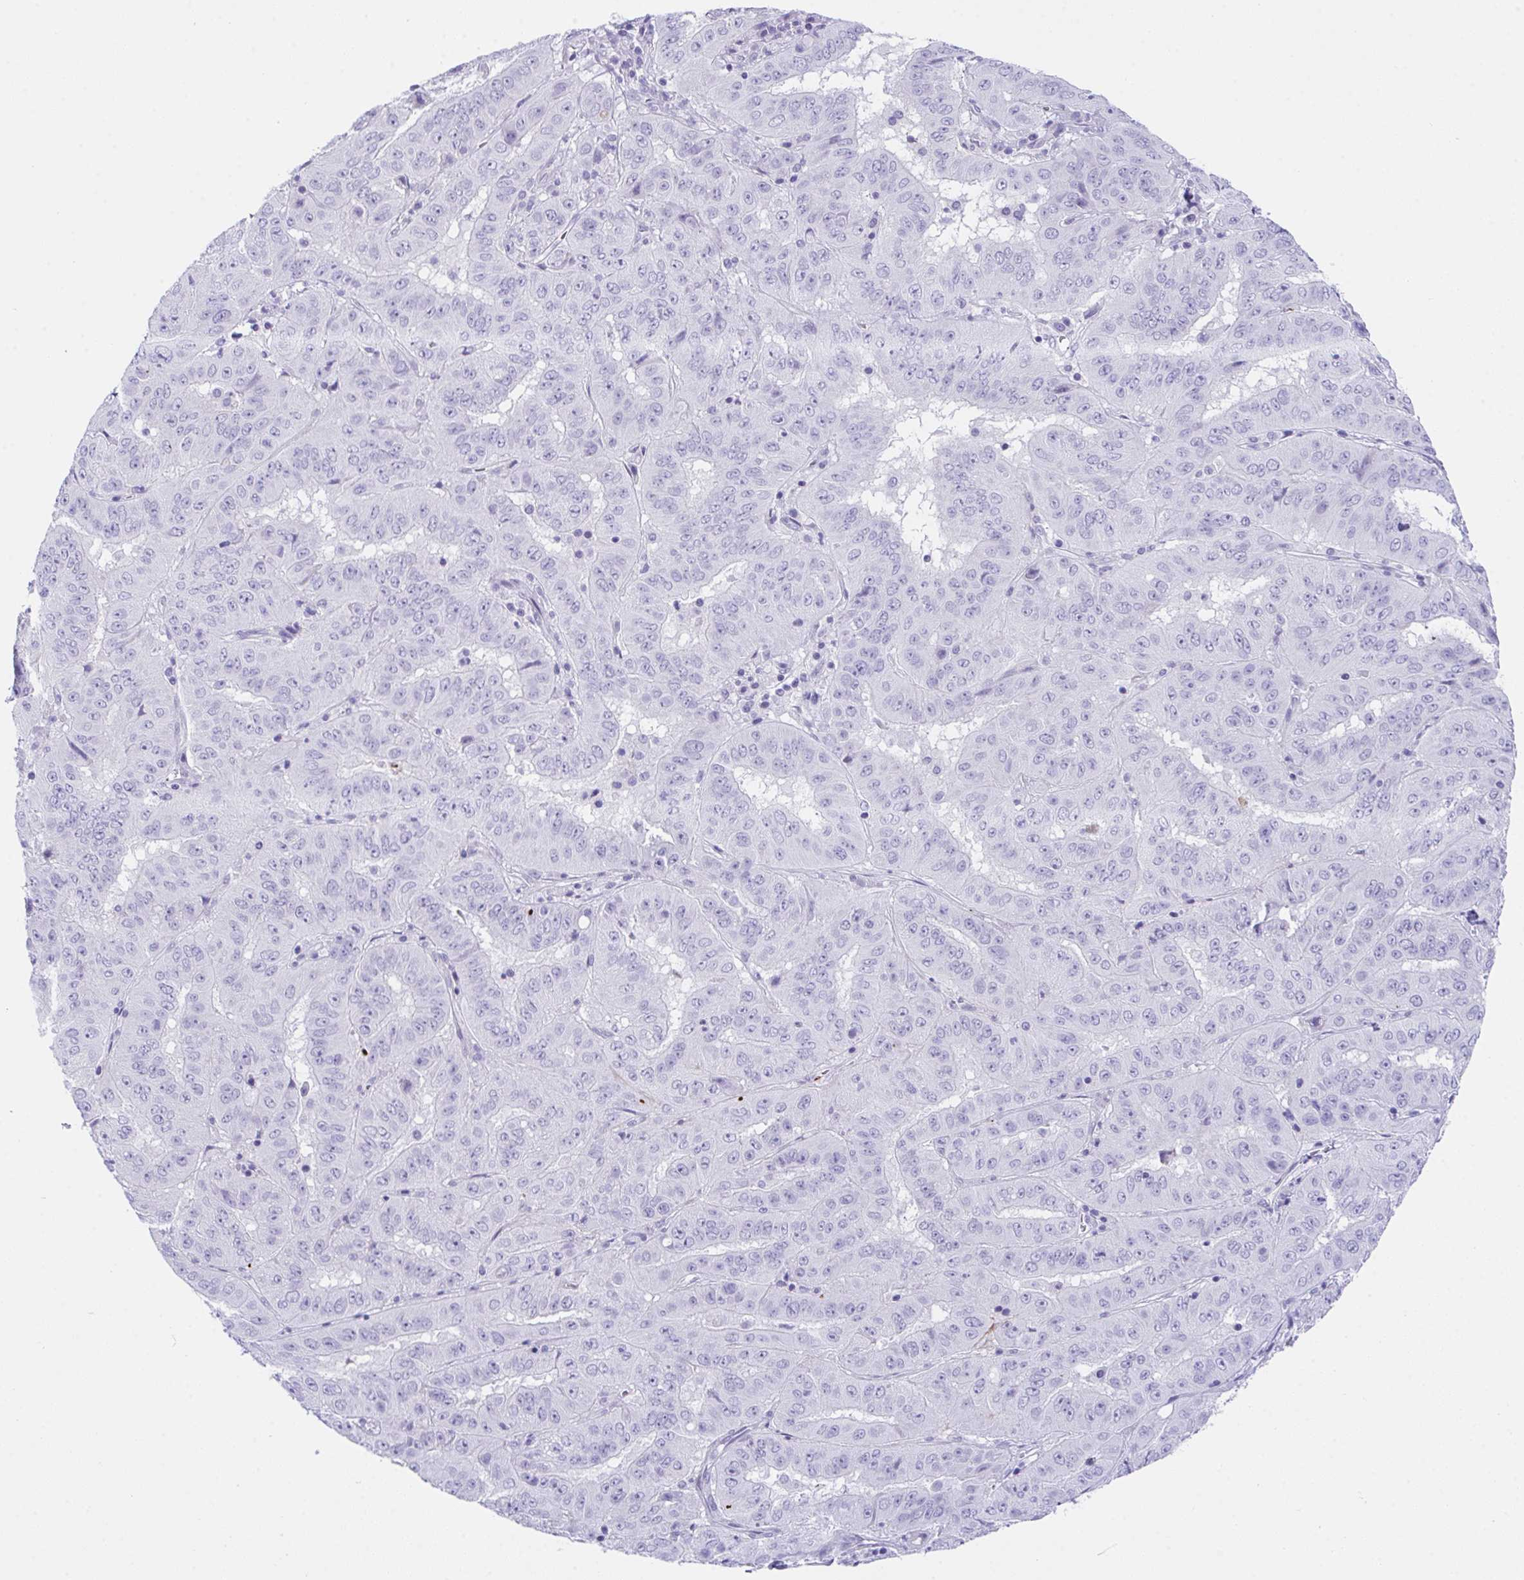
{"staining": {"intensity": "negative", "quantity": "none", "location": "none"}, "tissue": "pancreatic cancer", "cell_type": "Tumor cells", "image_type": "cancer", "snomed": [{"axis": "morphology", "description": "Adenocarcinoma, NOS"}, {"axis": "topography", "description": "Pancreas"}], "caption": "Immunohistochemistry (IHC) of pancreatic cancer shows no positivity in tumor cells.", "gene": "KMT2E", "patient": {"sex": "male", "age": 63}}